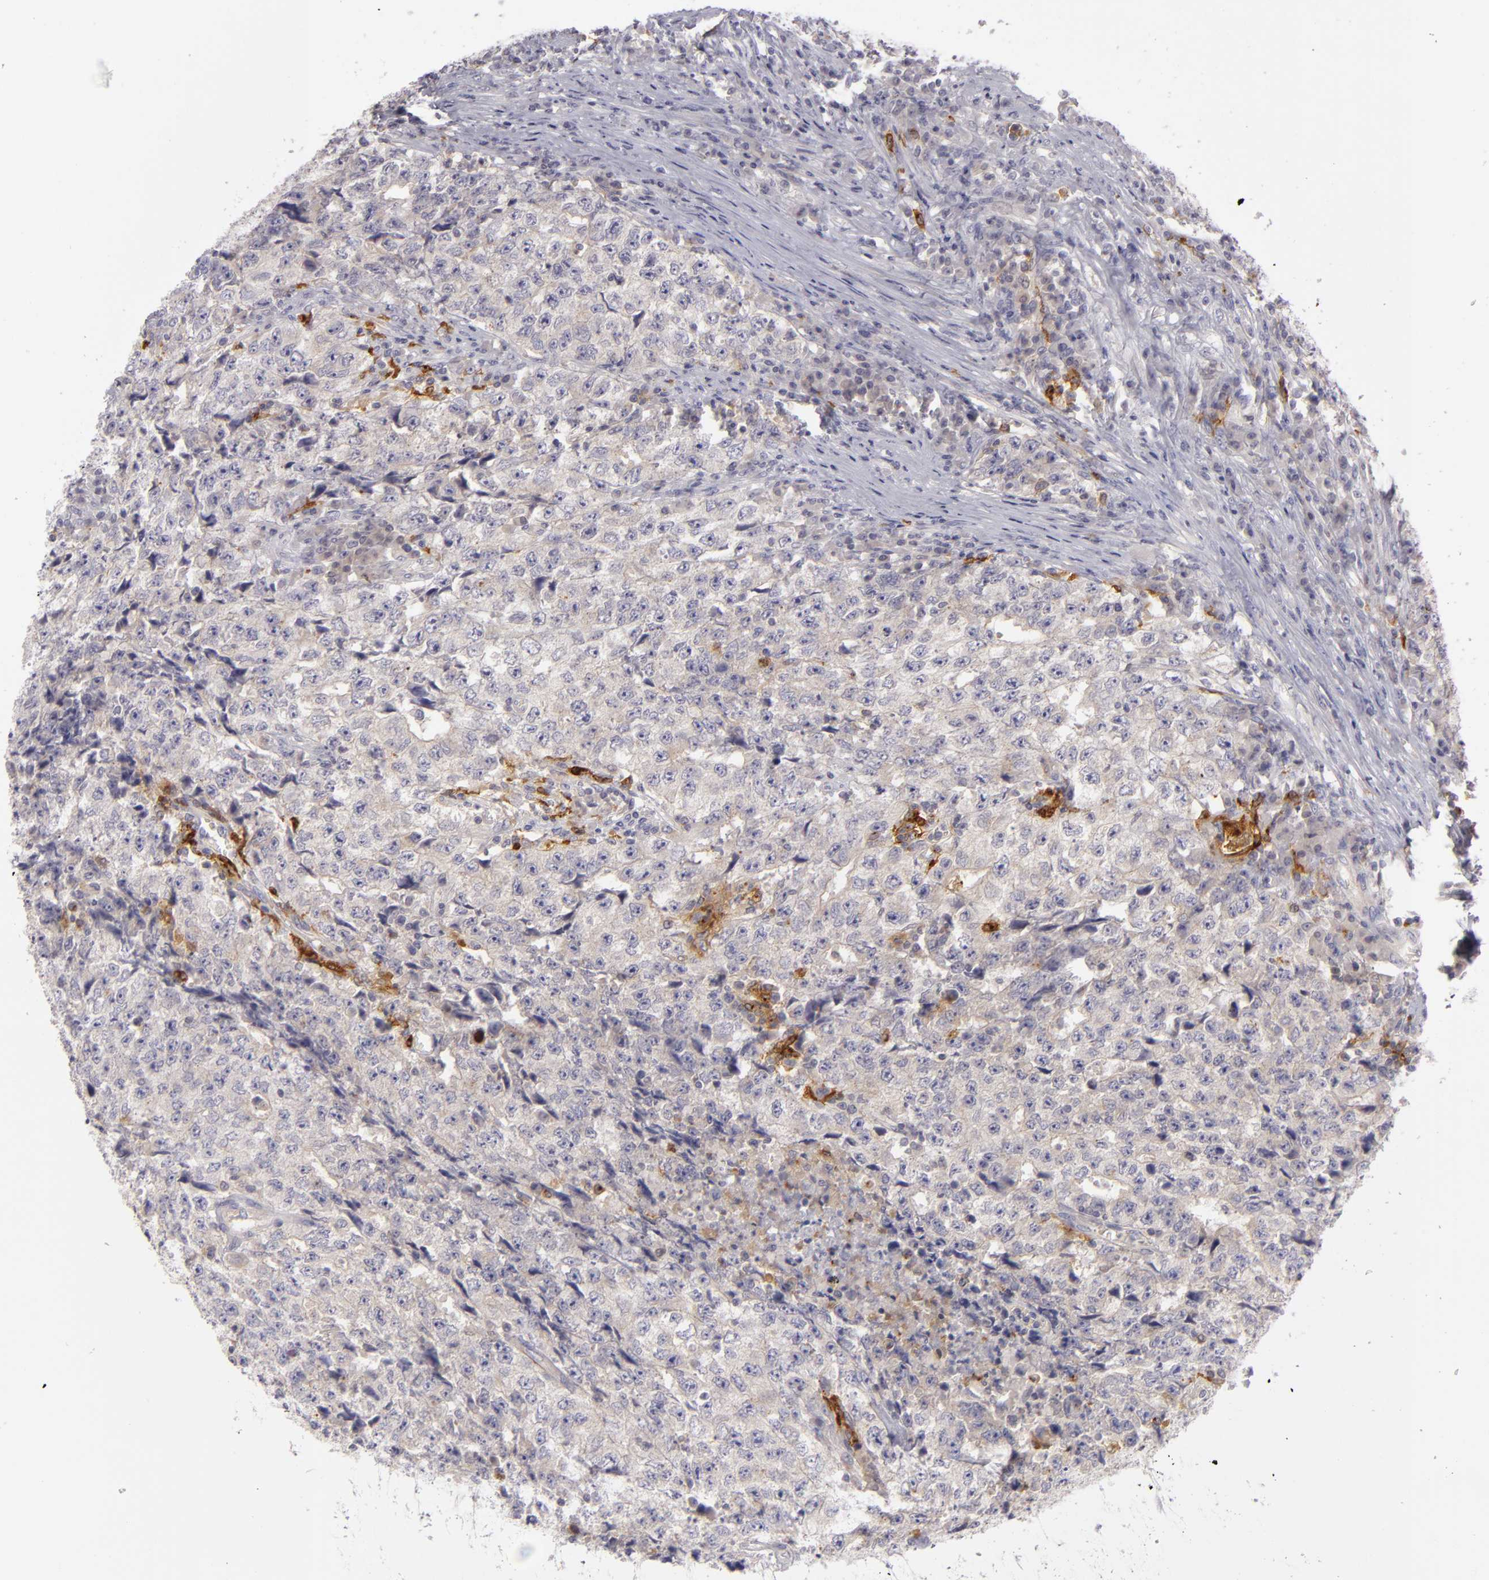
{"staining": {"intensity": "weak", "quantity": "<25%", "location": "cytoplasmic/membranous"}, "tissue": "testis cancer", "cell_type": "Tumor cells", "image_type": "cancer", "snomed": [{"axis": "morphology", "description": "Necrosis, NOS"}, {"axis": "morphology", "description": "Carcinoma, Embryonal, NOS"}, {"axis": "topography", "description": "Testis"}], "caption": "Tumor cells show no significant positivity in testis cancer.", "gene": "CD83", "patient": {"sex": "male", "age": 19}}